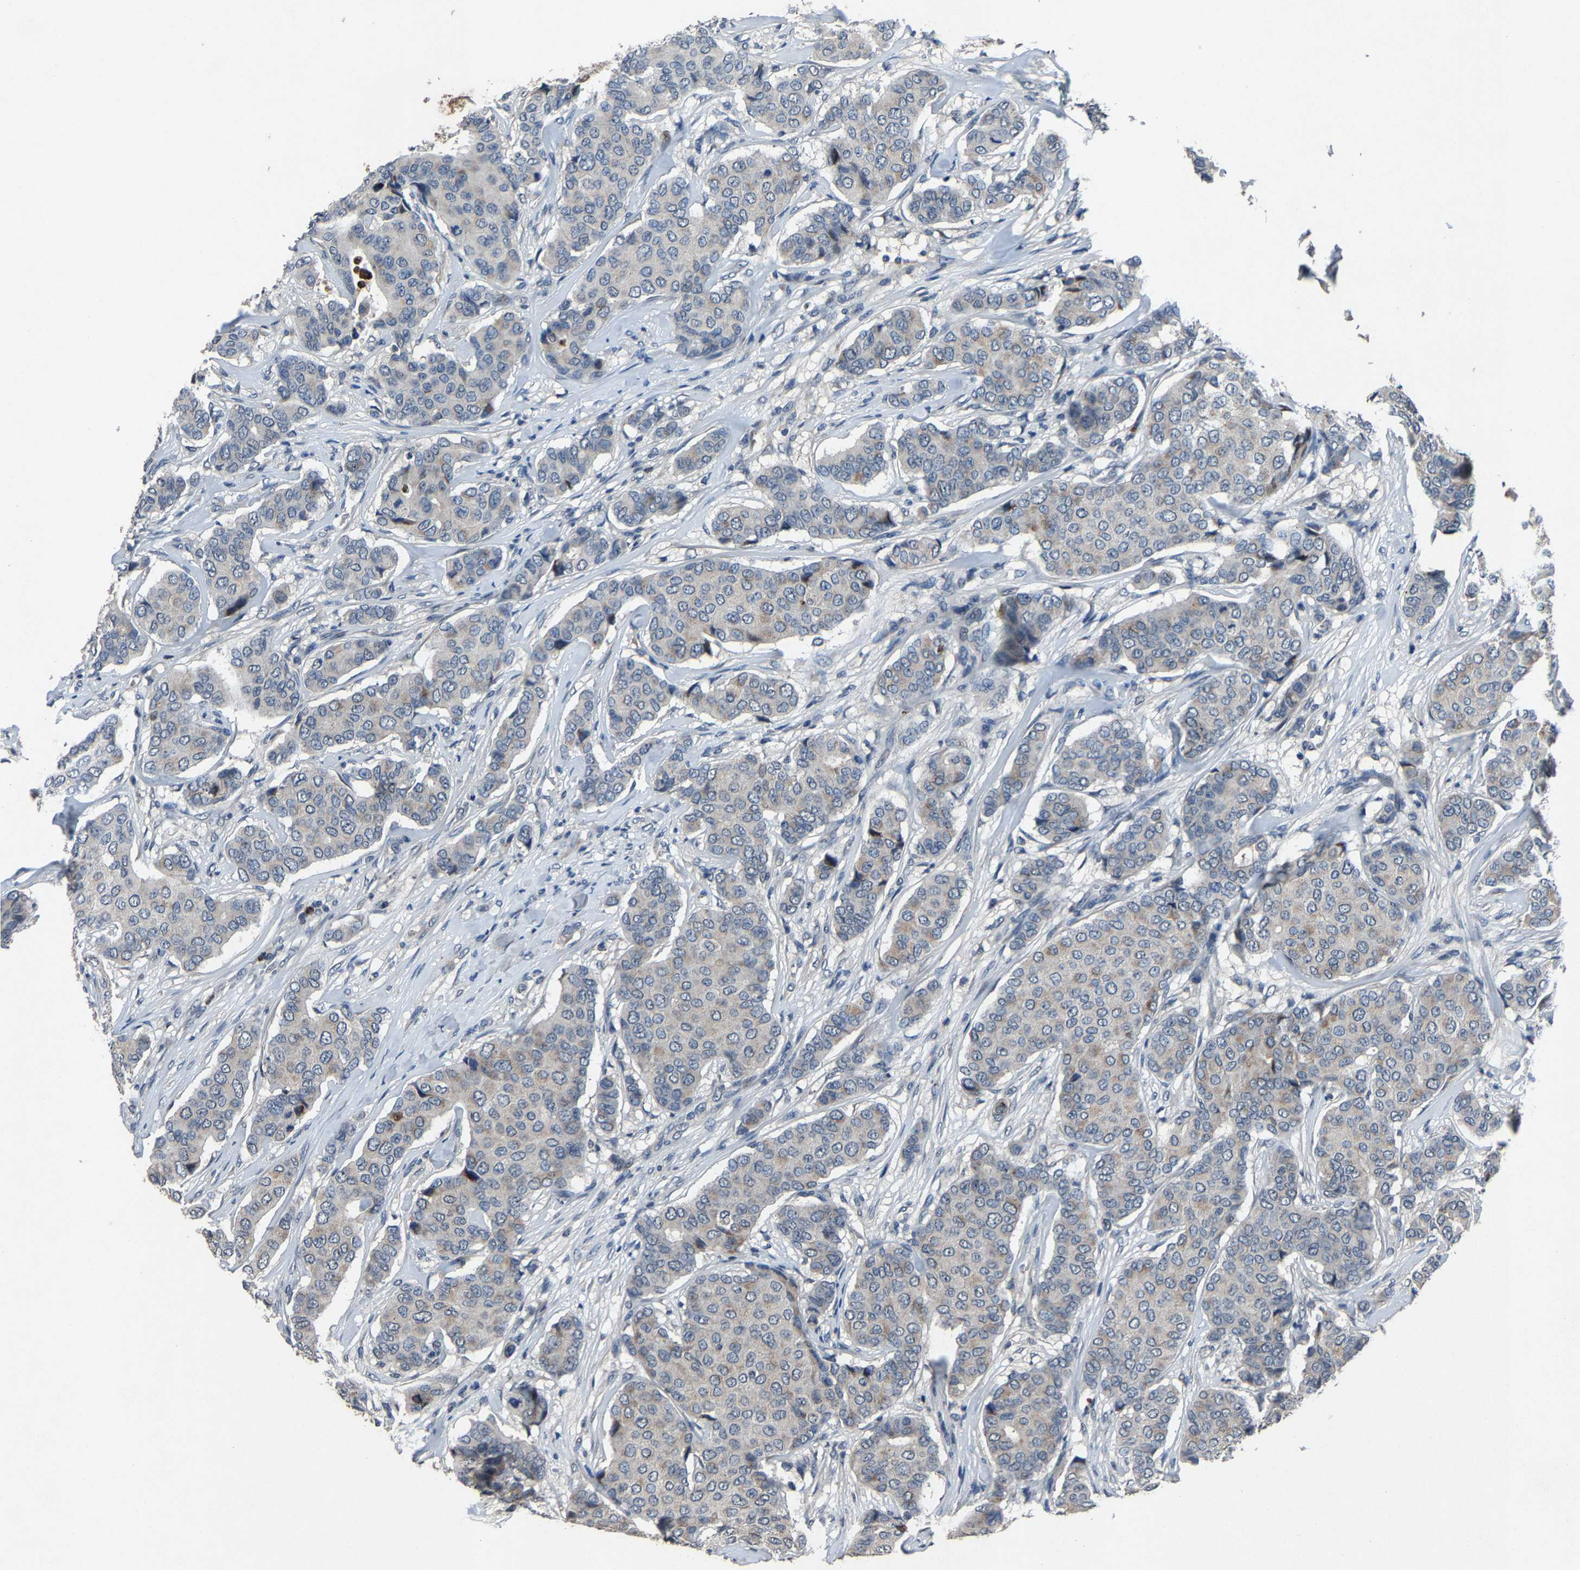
{"staining": {"intensity": "weak", "quantity": "<25%", "location": "cytoplasmic/membranous"}, "tissue": "breast cancer", "cell_type": "Tumor cells", "image_type": "cancer", "snomed": [{"axis": "morphology", "description": "Duct carcinoma"}, {"axis": "topography", "description": "Breast"}], "caption": "A photomicrograph of breast cancer stained for a protein demonstrates no brown staining in tumor cells.", "gene": "PCNX2", "patient": {"sex": "female", "age": 75}}